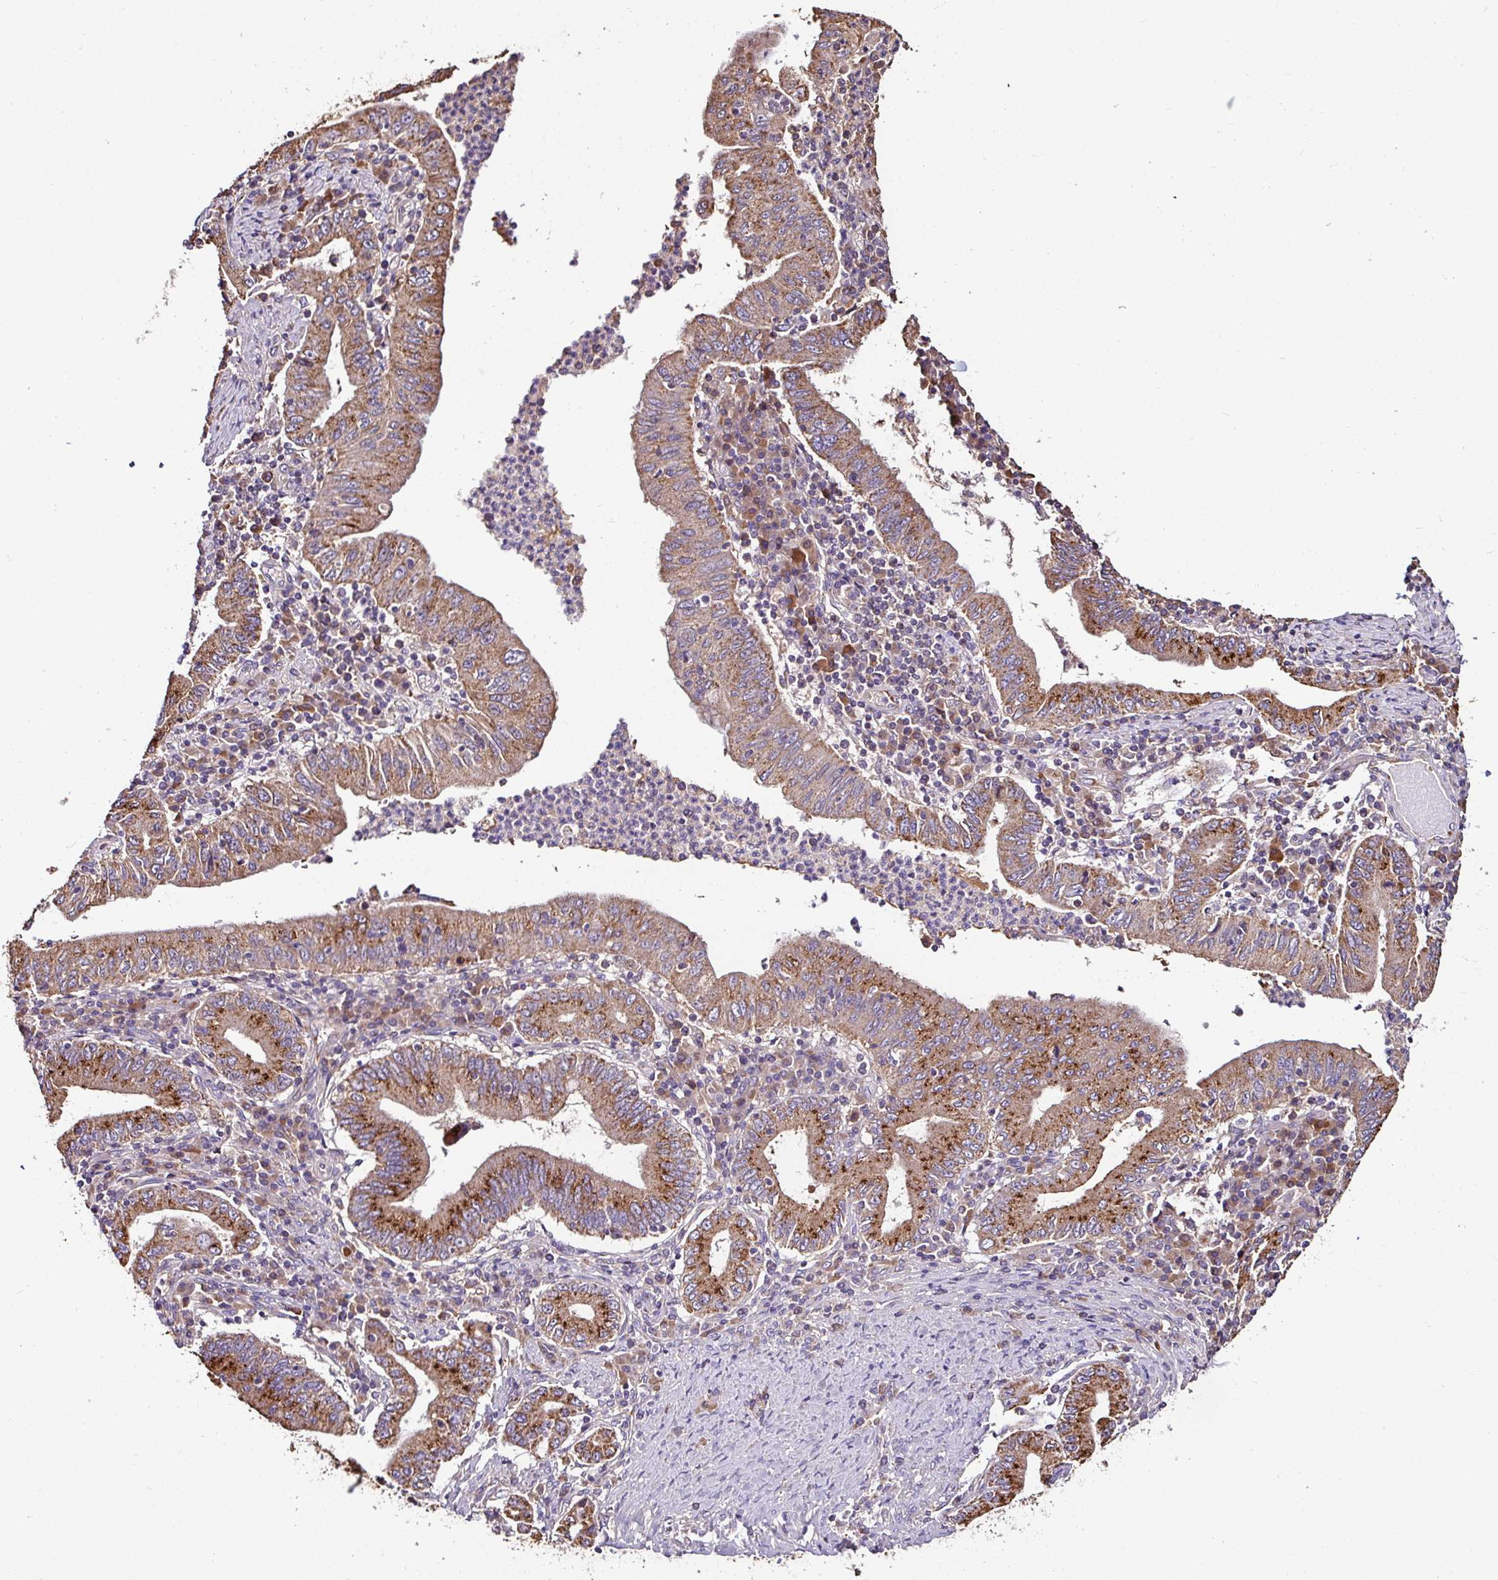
{"staining": {"intensity": "moderate", "quantity": ">75%", "location": "cytoplasmic/membranous"}, "tissue": "stomach cancer", "cell_type": "Tumor cells", "image_type": "cancer", "snomed": [{"axis": "morphology", "description": "Normal tissue, NOS"}, {"axis": "morphology", "description": "Adenocarcinoma, NOS"}, {"axis": "topography", "description": "Esophagus"}, {"axis": "topography", "description": "Stomach, upper"}, {"axis": "topography", "description": "Peripheral nerve tissue"}], "caption": "Stomach cancer (adenocarcinoma) was stained to show a protein in brown. There is medium levels of moderate cytoplasmic/membranous expression in approximately >75% of tumor cells.", "gene": "CPD", "patient": {"sex": "male", "age": 62}}